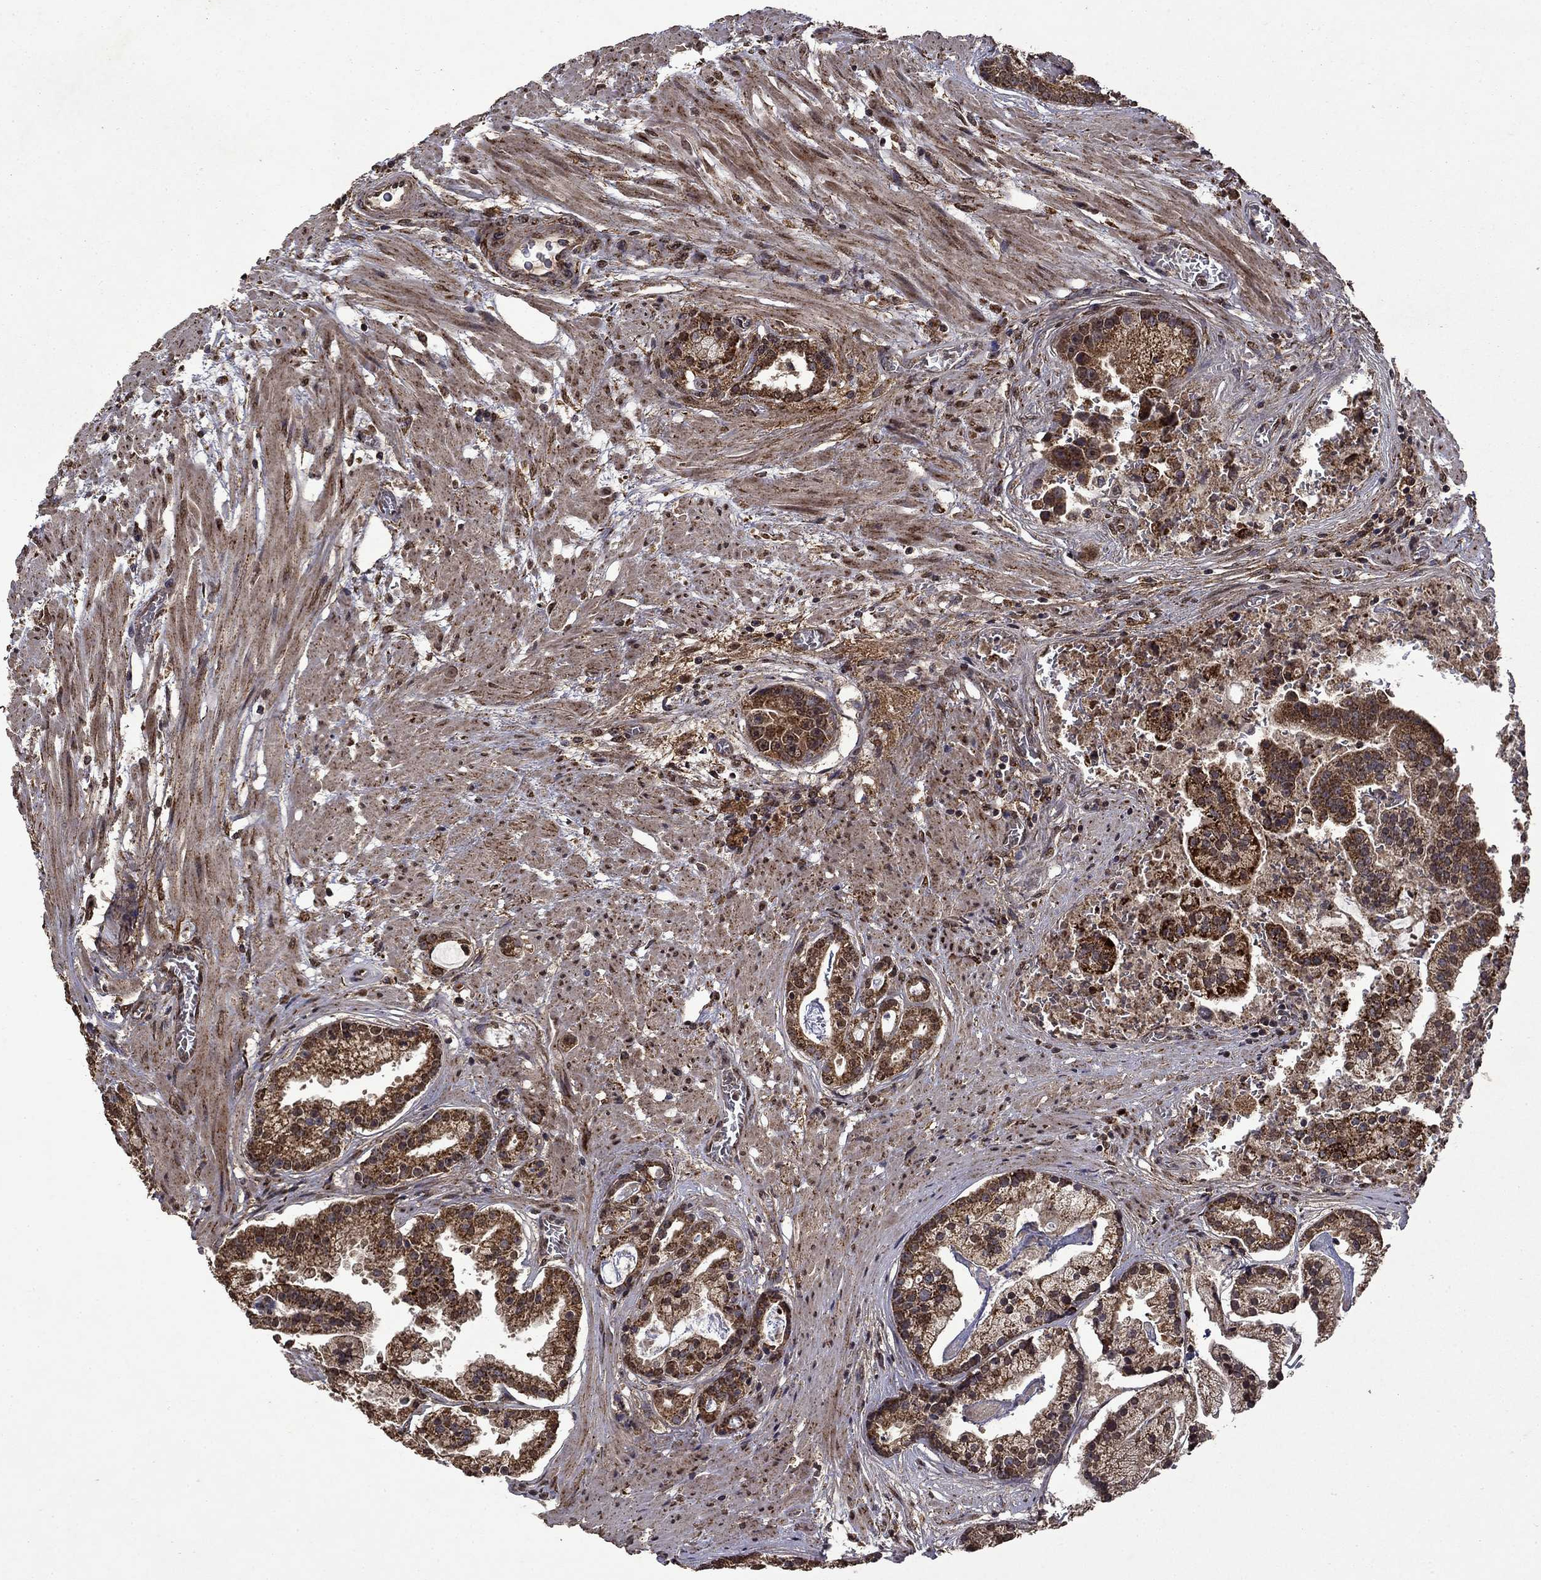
{"staining": {"intensity": "strong", "quantity": ">75%", "location": "cytoplasmic/membranous,nuclear"}, "tissue": "prostate cancer", "cell_type": "Tumor cells", "image_type": "cancer", "snomed": [{"axis": "morphology", "description": "Adenocarcinoma, NOS"}, {"axis": "topography", "description": "Prostate and seminal vesicle, NOS"}, {"axis": "topography", "description": "Prostate"}], "caption": "Prostate adenocarcinoma stained for a protein reveals strong cytoplasmic/membranous and nuclear positivity in tumor cells.", "gene": "ITM2B", "patient": {"sex": "male", "age": 44}}